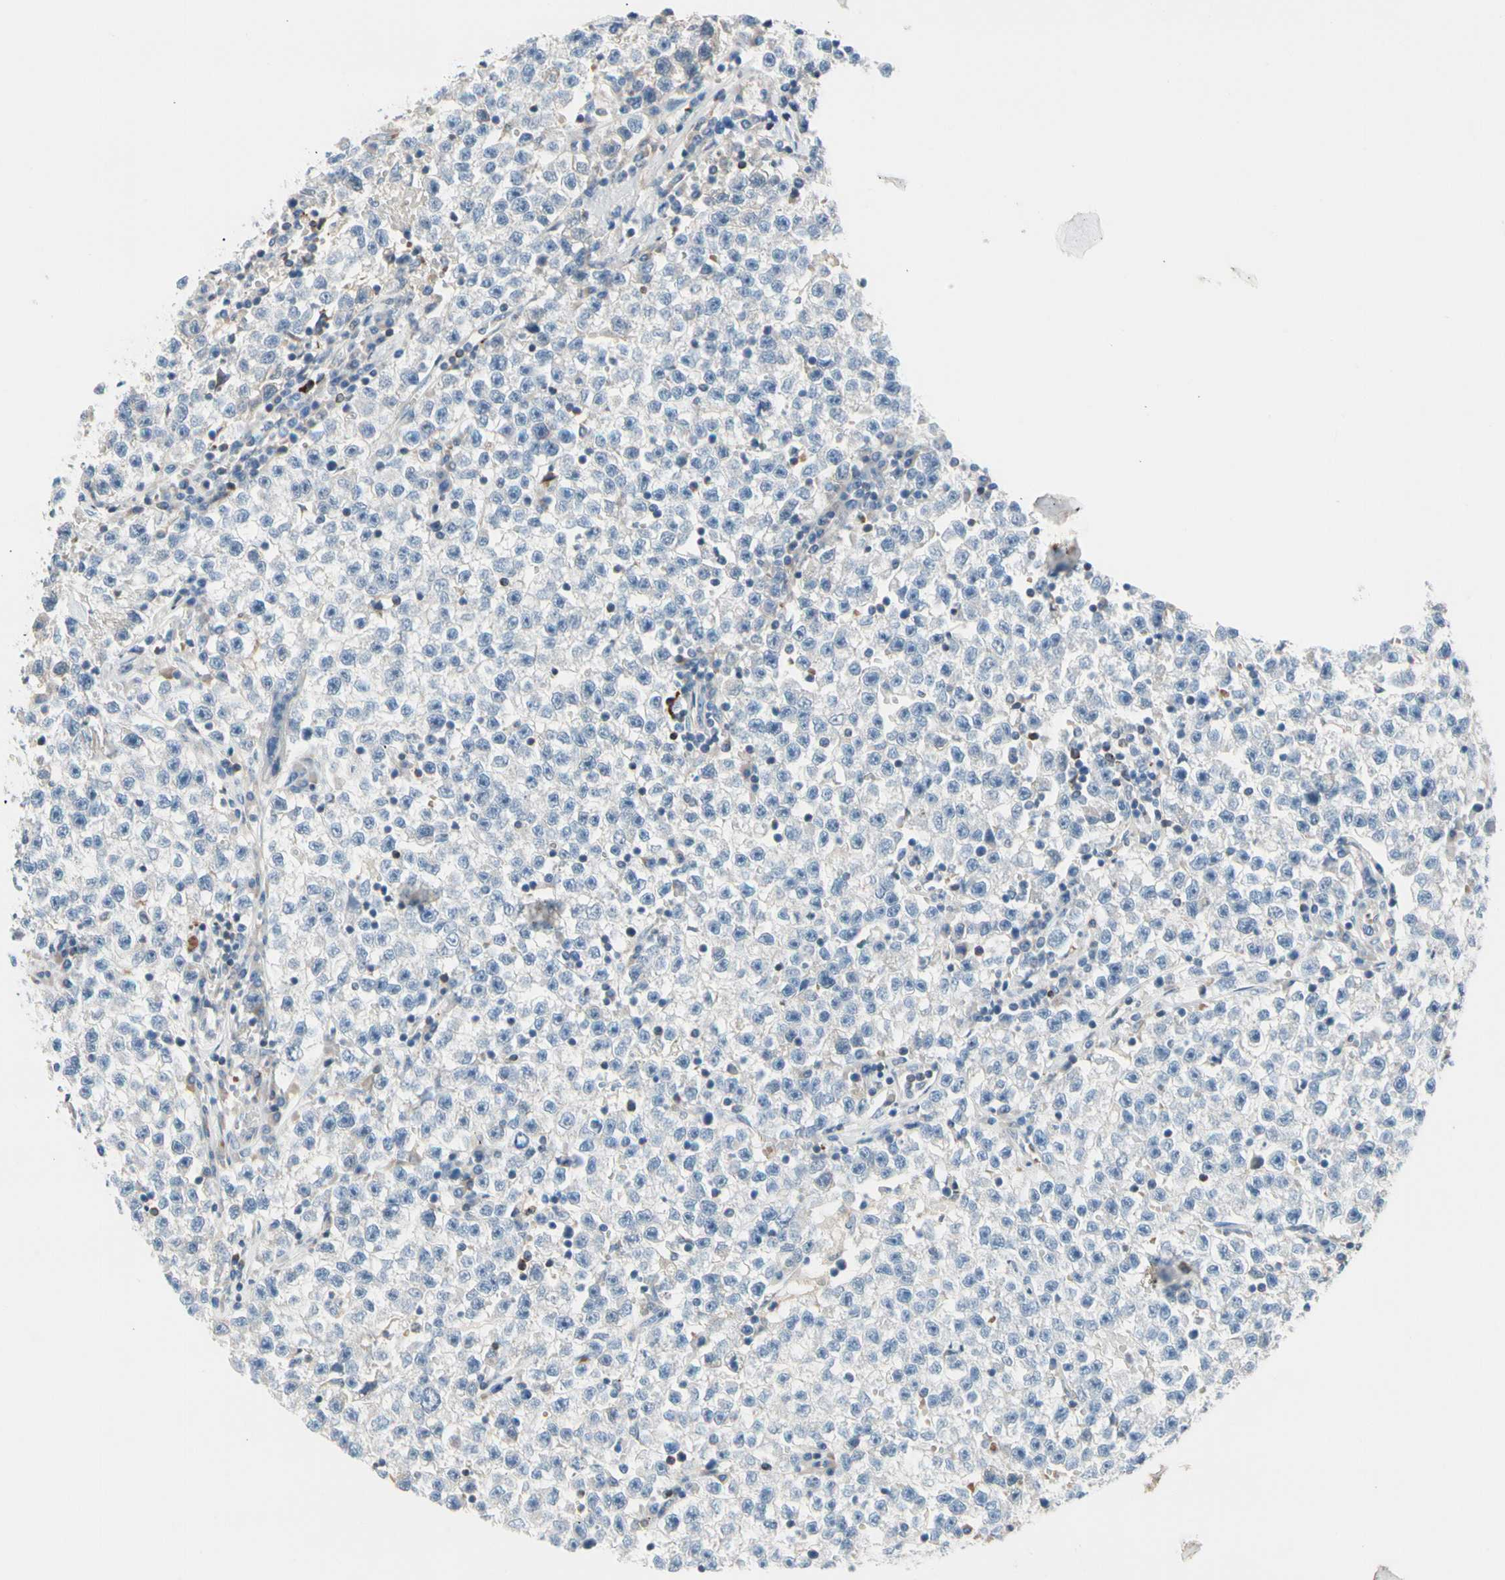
{"staining": {"intensity": "negative", "quantity": "none", "location": "none"}, "tissue": "testis cancer", "cell_type": "Tumor cells", "image_type": "cancer", "snomed": [{"axis": "morphology", "description": "Seminoma, NOS"}, {"axis": "topography", "description": "Testis"}], "caption": "Human testis cancer stained for a protein using immunohistochemistry reveals no expression in tumor cells.", "gene": "MAP3K3", "patient": {"sex": "male", "age": 22}}